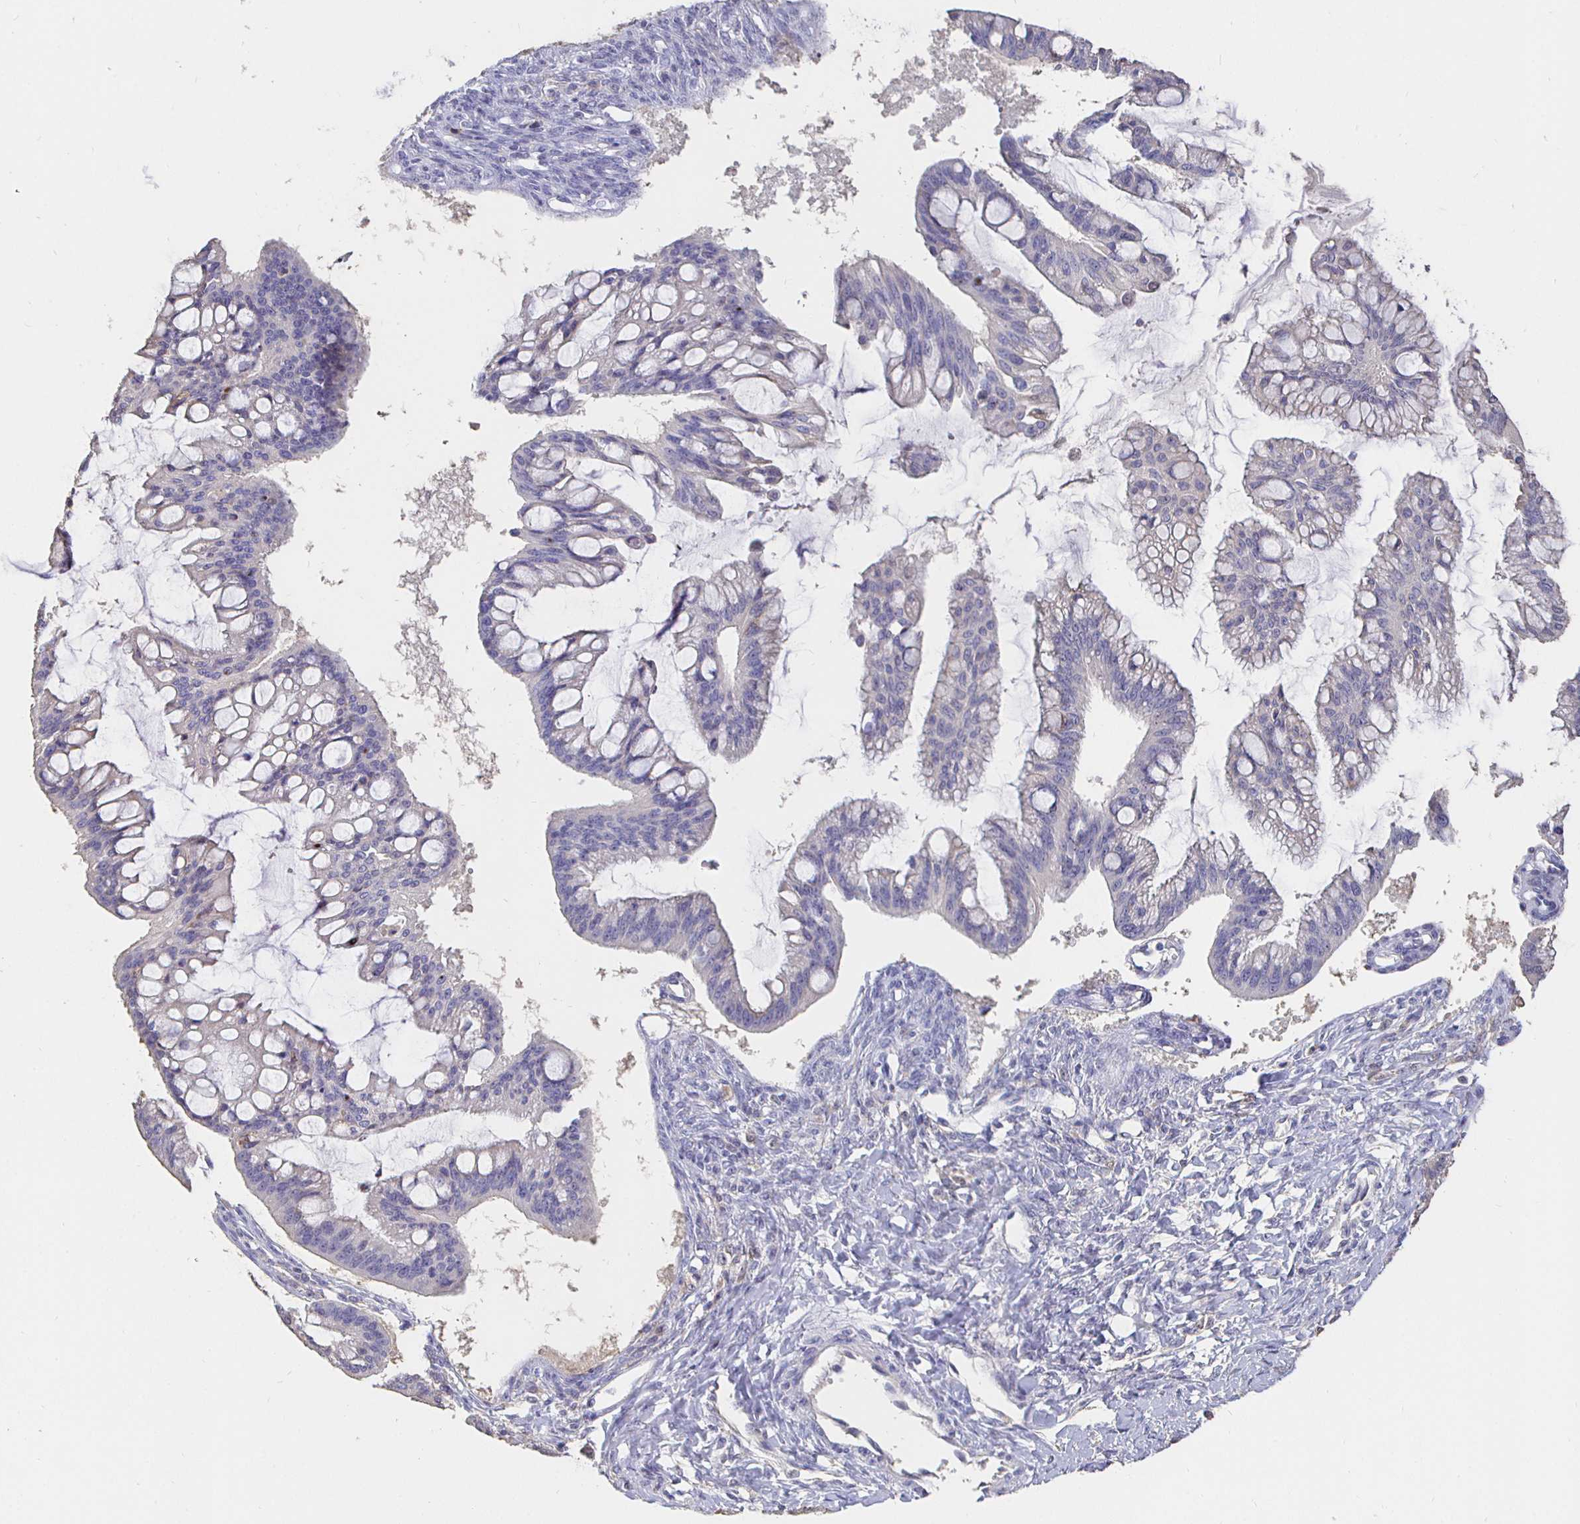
{"staining": {"intensity": "negative", "quantity": "none", "location": "none"}, "tissue": "ovarian cancer", "cell_type": "Tumor cells", "image_type": "cancer", "snomed": [{"axis": "morphology", "description": "Cystadenocarcinoma, mucinous, NOS"}, {"axis": "topography", "description": "Ovary"}], "caption": "This is an immunohistochemistry (IHC) histopathology image of human ovarian mucinous cystadenocarcinoma. There is no expression in tumor cells.", "gene": "CXCR3", "patient": {"sex": "female", "age": 73}}